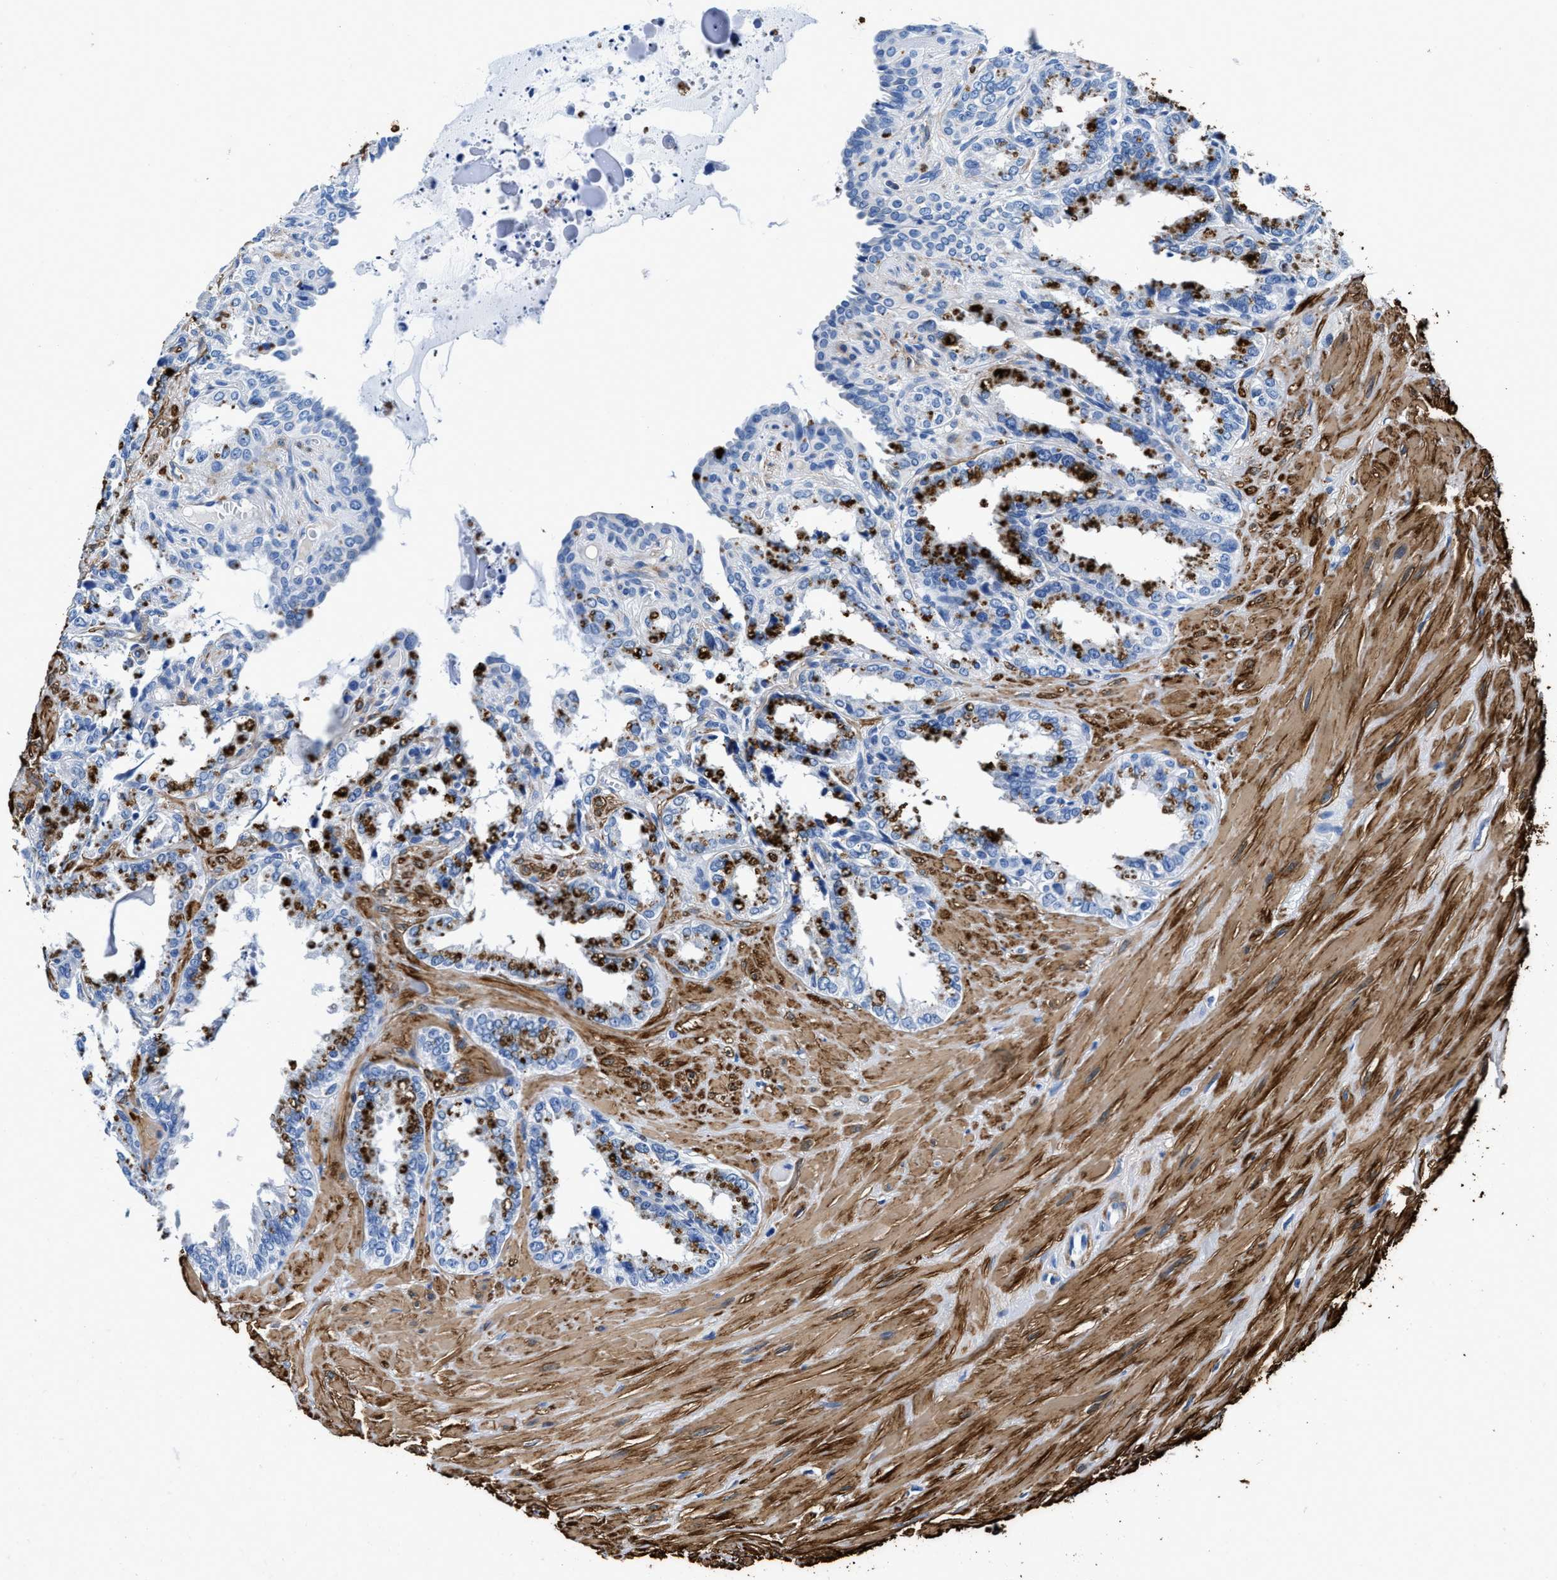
{"staining": {"intensity": "strong", "quantity": "<25%", "location": "cytoplasmic/membranous"}, "tissue": "seminal vesicle", "cell_type": "Glandular cells", "image_type": "normal", "snomed": [{"axis": "morphology", "description": "Normal tissue, NOS"}, {"axis": "topography", "description": "Seminal veicle"}], "caption": "Glandular cells display strong cytoplasmic/membranous positivity in approximately <25% of cells in unremarkable seminal vesicle. (DAB (3,3'-diaminobenzidine) IHC with brightfield microscopy, high magnification).", "gene": "TEX261", "patient": {"sex": "male", "age": 64}}